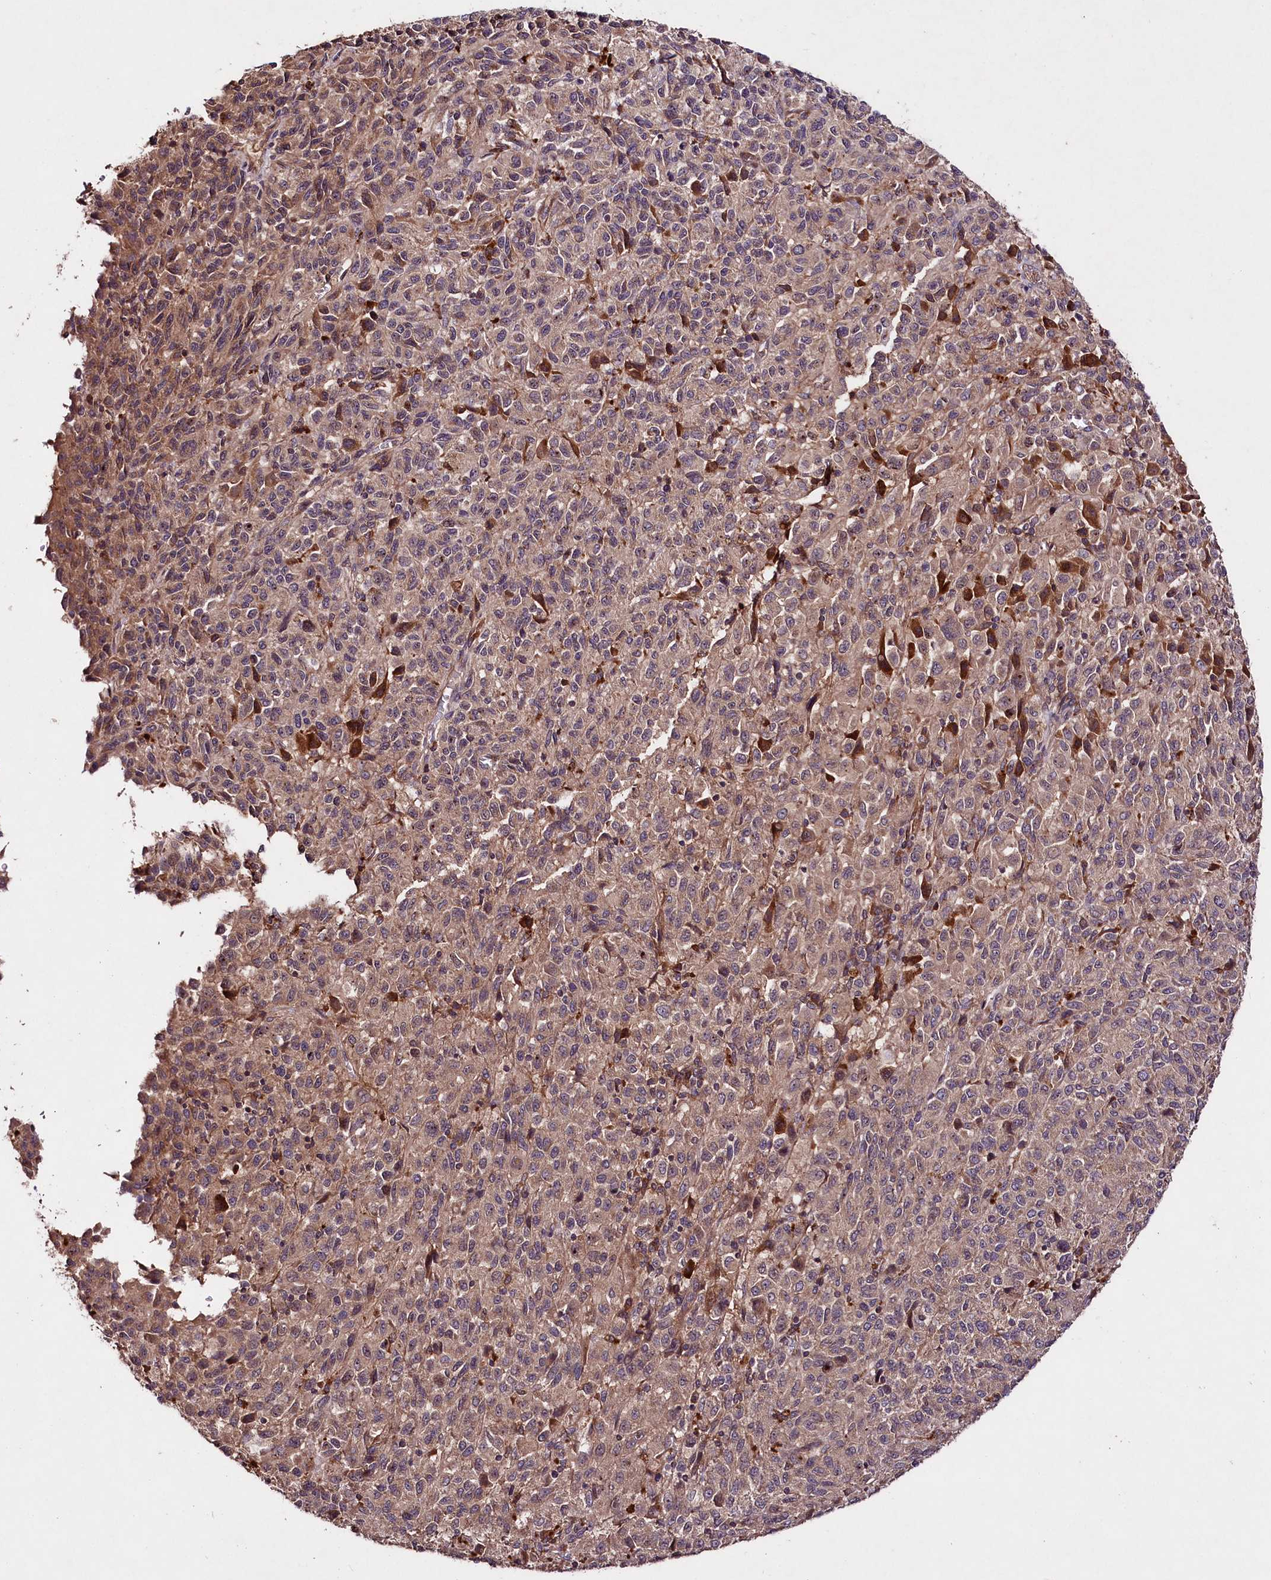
{"staining": {"intensity": "weak", "quantity": ">75%", "location": "cytoplasmic/membranous"}, "tissue": "melanoma", "cell_type": "Tumor cells", "image_type": "cancer", "snomed": [{"axis": "morphology", "description": "Malignant melanoma, Metastatic site"}, {"axis": "topography", "description": "Lung"}], "caption": "Tumor cells exhibit low levels of weak cytoplasmic/membranous positivity in about >75% of cells in melanoma.", "gene": "TNPO3", "patient": {"sex": "male", "age": 64}}